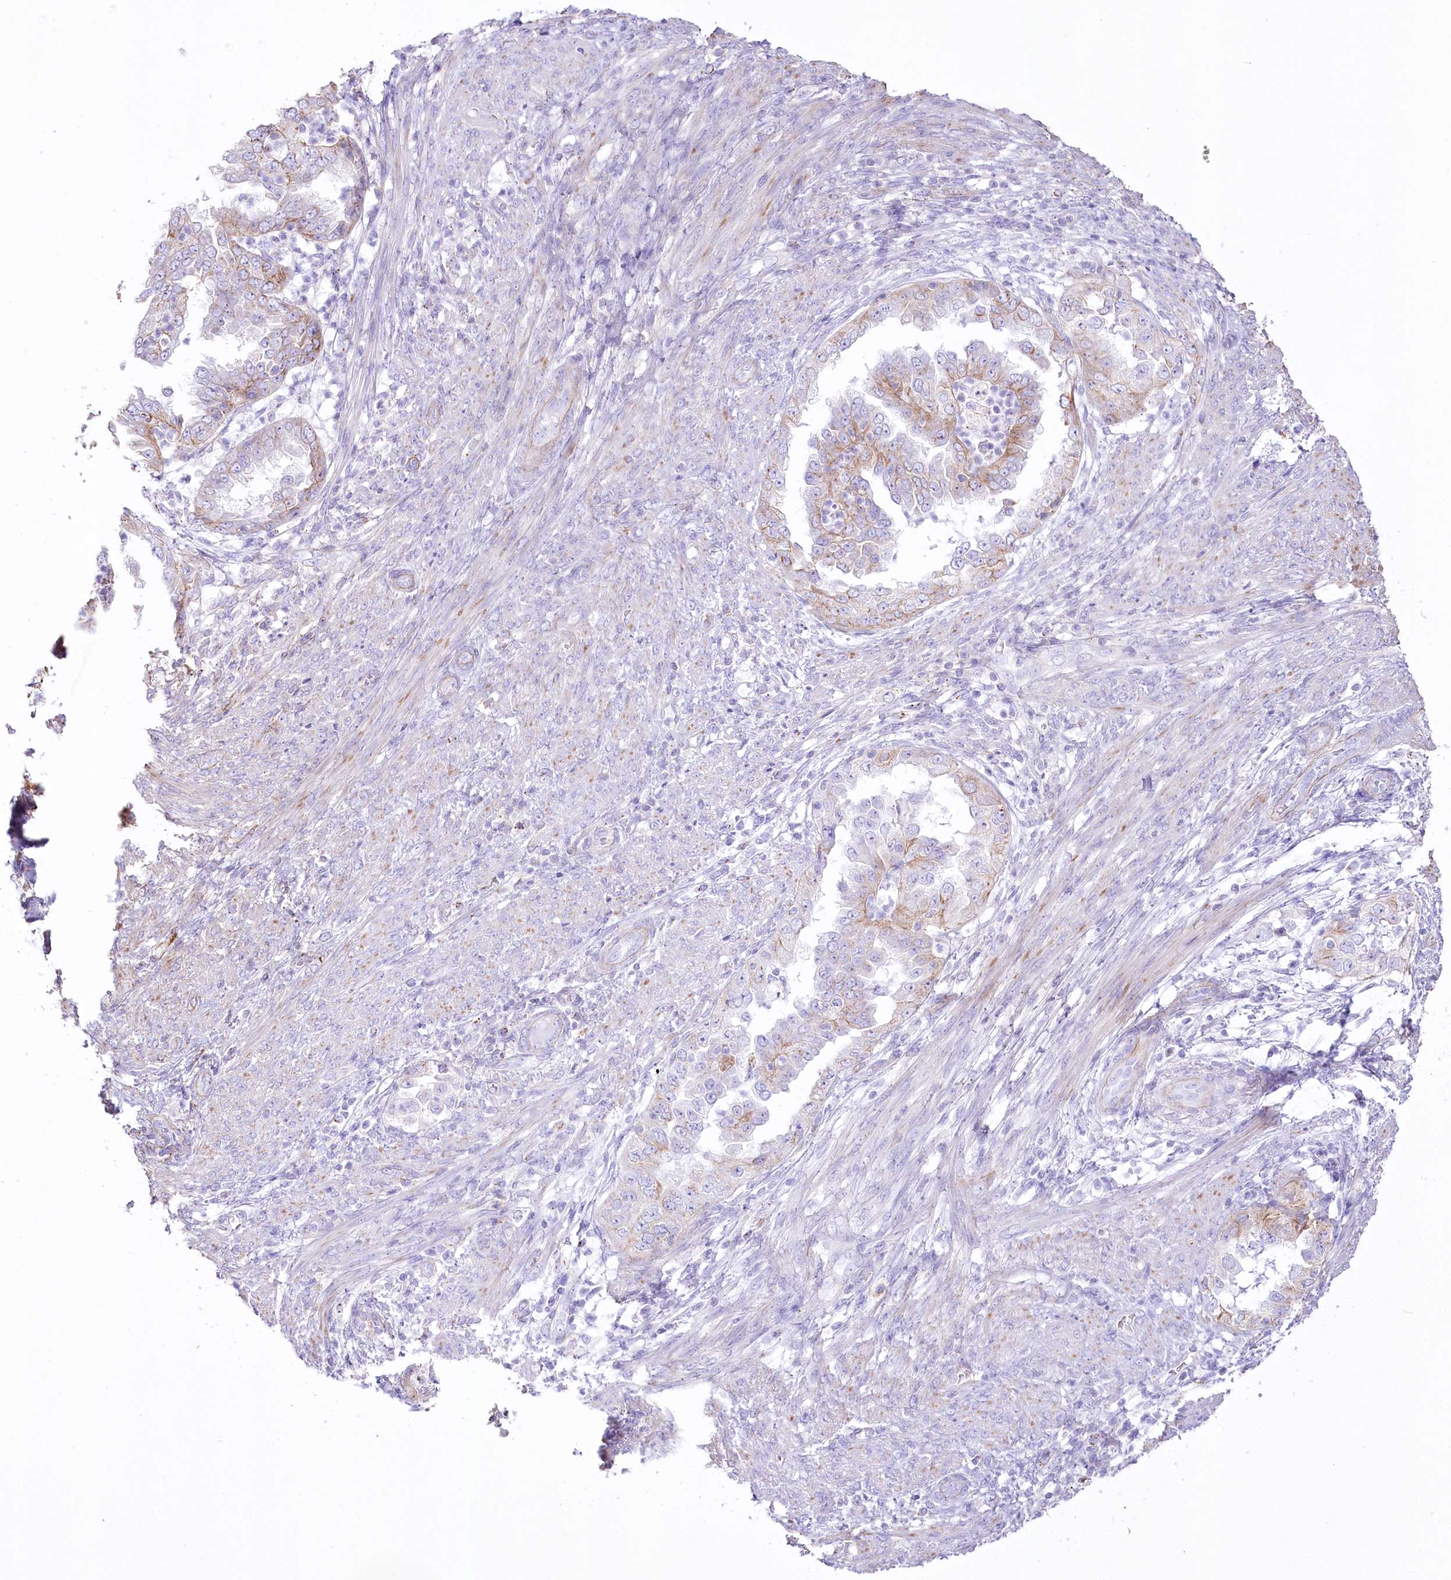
{"staining": {"intensity": "moderate", "quantity": "<25%", "location": "cytoplasmic/membranous"}, "tissue": "endometrial cancer", "cell_type": "Tumor cells", "image_type": "cancer", "snomed": [{"axis": "morphology", "description": "Adenocarcinoma, NOS"}, {"axis": "topography", "description": "Endometrium"}], "caption": "Endometrial cancer tissue demonstrates moderate cytoplasmic/membranous expression in about <25% of tumor cells, visualized by immunohistochemistry.", "gene": "FAM216A", "patient": {"sex": "female", "age": 85}}